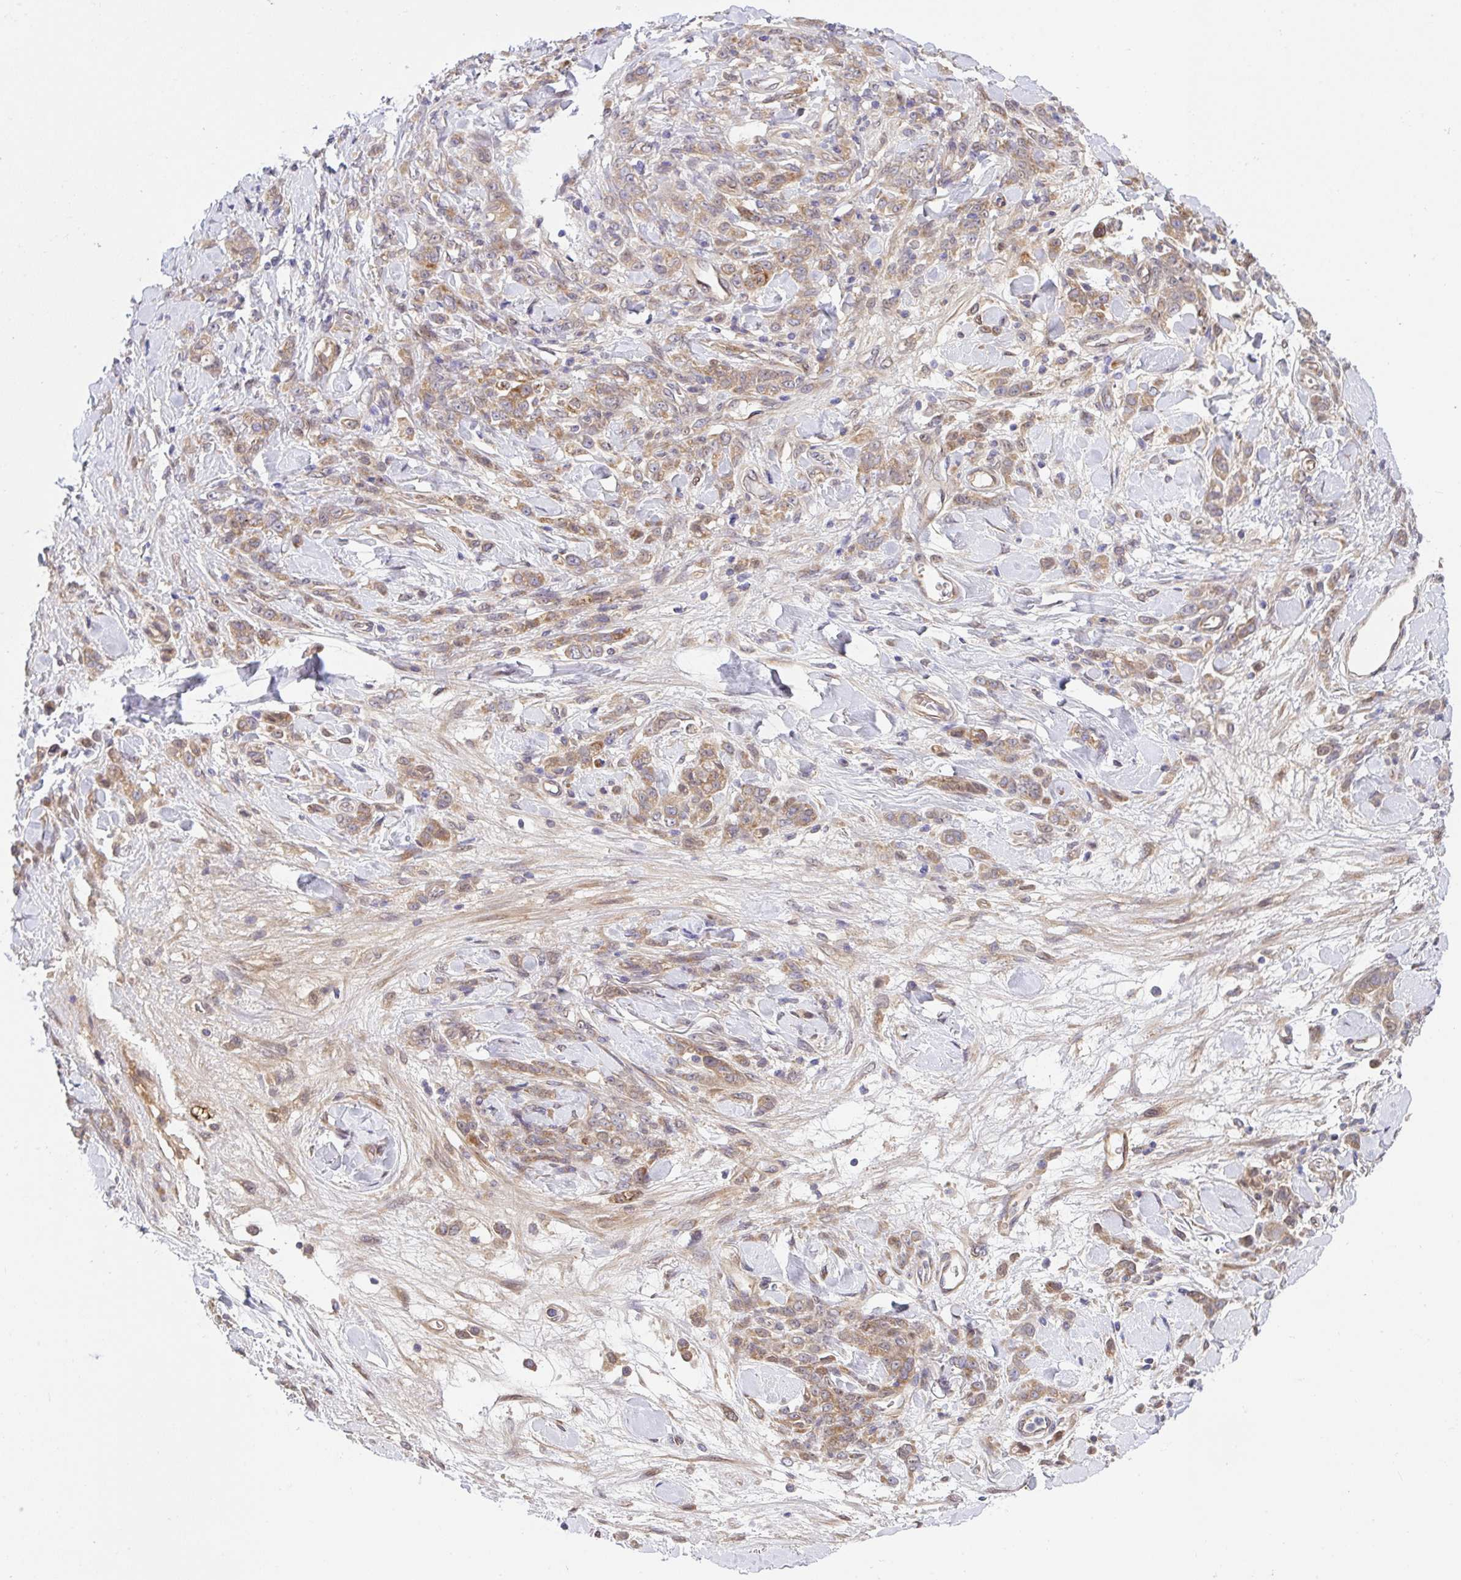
{"staining": {"intensity": "moderate", "quantity": ">75%", "location": "cytoplasmic/membranous"}, "tissue": "stomach cancer", "cell_type": "Tumor cells", "image_type": "cancer", "snomed": [{"axis": "morphology", "description": "Normal tissue, NOS"}, {"axis": "morphology", "description": "Adenocarcinoma, NOS"}, {"axis": "topography", "description": "Stomach"}], "caption": "Stomach cancer tissue reveals moderate cytoplasmic/membranous staining in about >75% of tumor cells Immunohistochemistry (ihc) stains the protein of interest in brown and the nuclei are stained blue.", "gene": "UBE4A", "patient": {"sex": "male", "age": 82}}